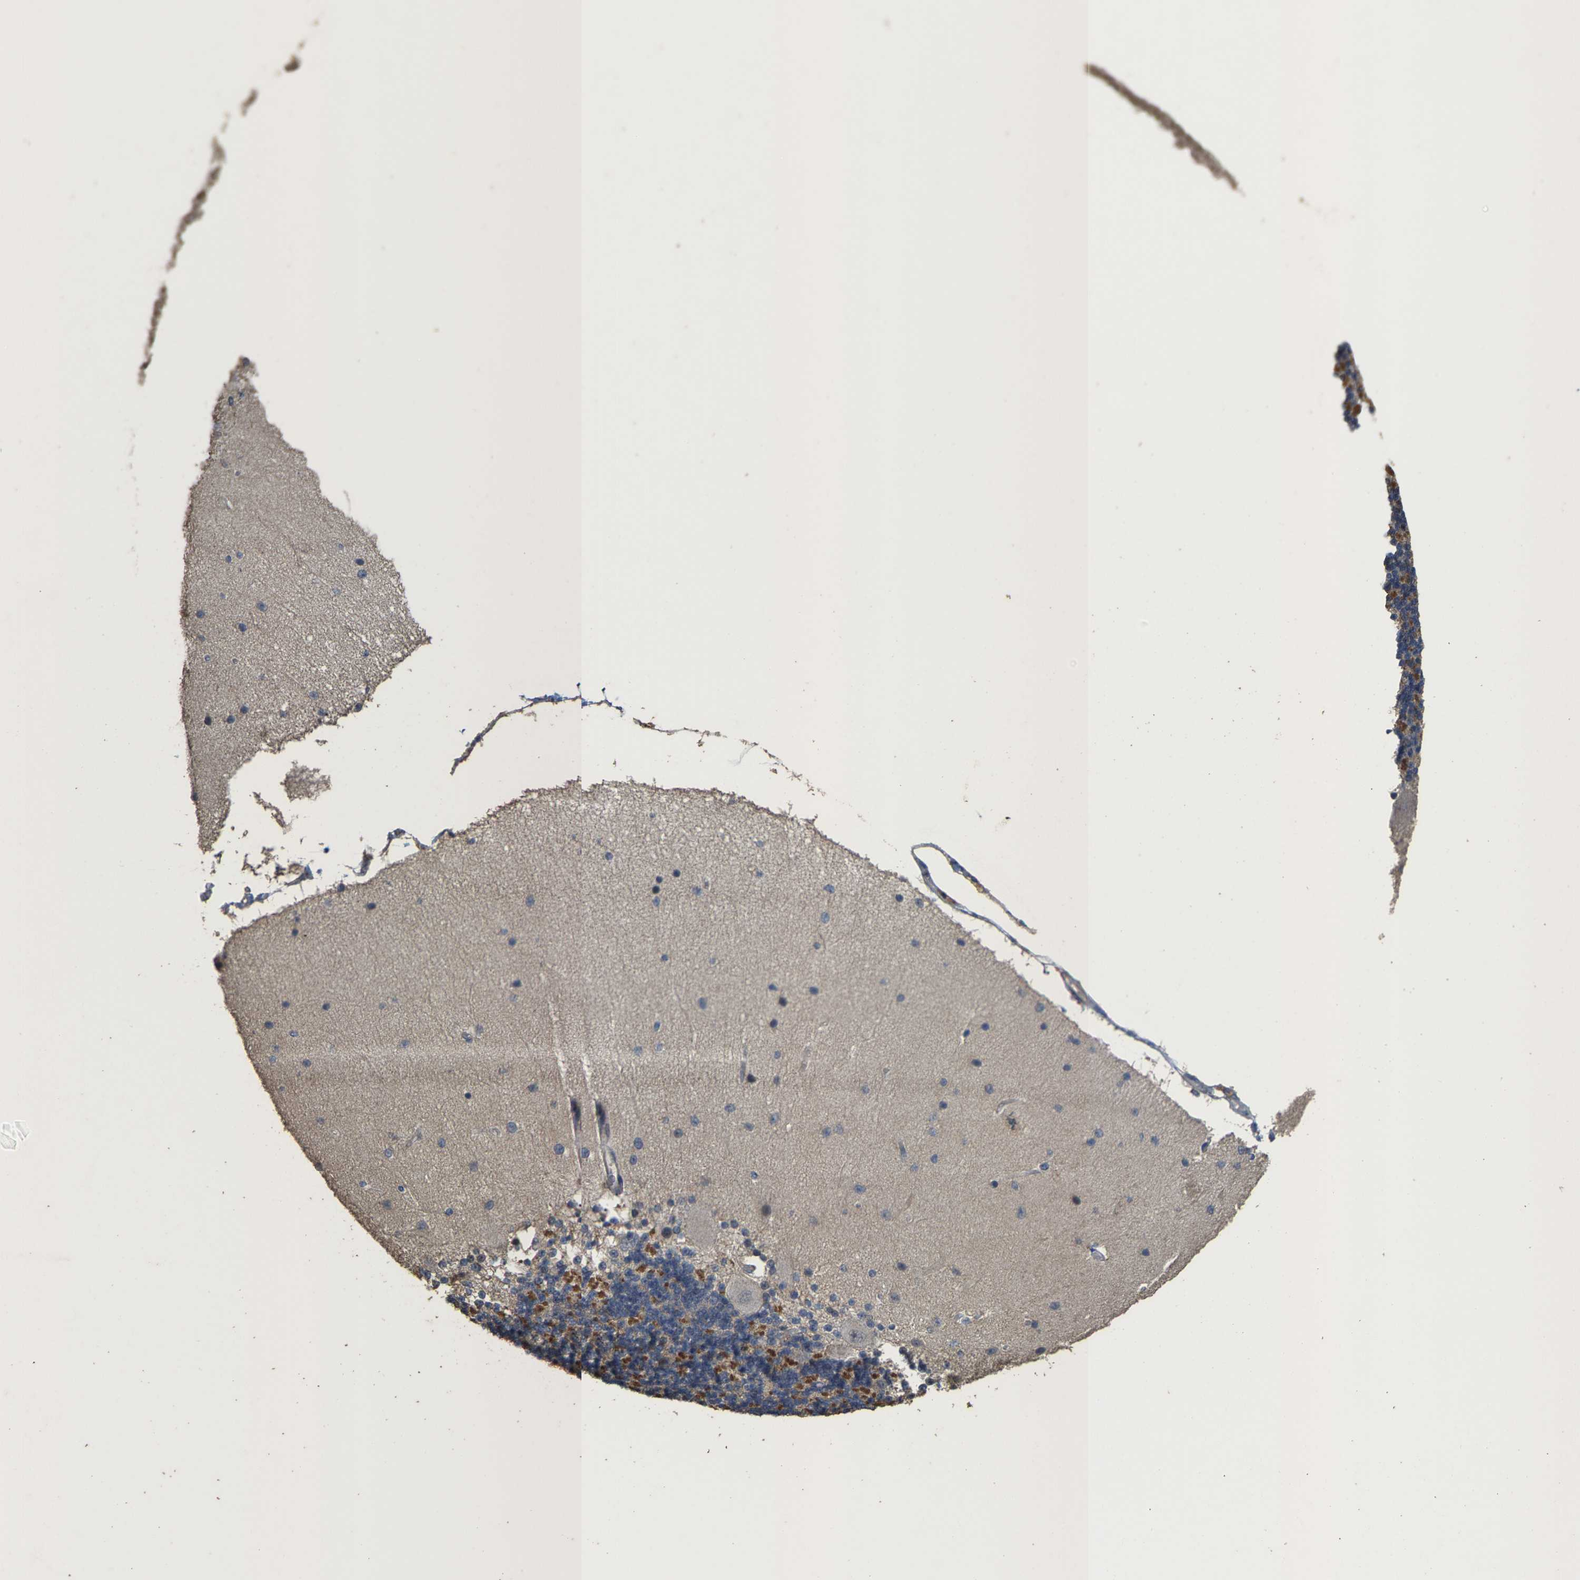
{"staining": {"intensity": "moderate", "quantity": "<25%", "location": "cytoplasmic/membranous"}, "tissue": "cerebellum", "cell_type": "Cells in granular layer", "image_type": "normal", "snomed": [{"axis": "morphology", "description": "Normal tissue, NOS"}, {"axis": "topography", "description": "Cerebellum"}], "caption": "DAB (3,3'-diaminobenzidine) immunohistochemical staining of normal human cerebellum demonstrates moderate cytoplasmic/membranous protein staining in about <25% of cells in granular layer.", "gene": "TDRKH", "patient": {"sex": "female", "age": 54}}